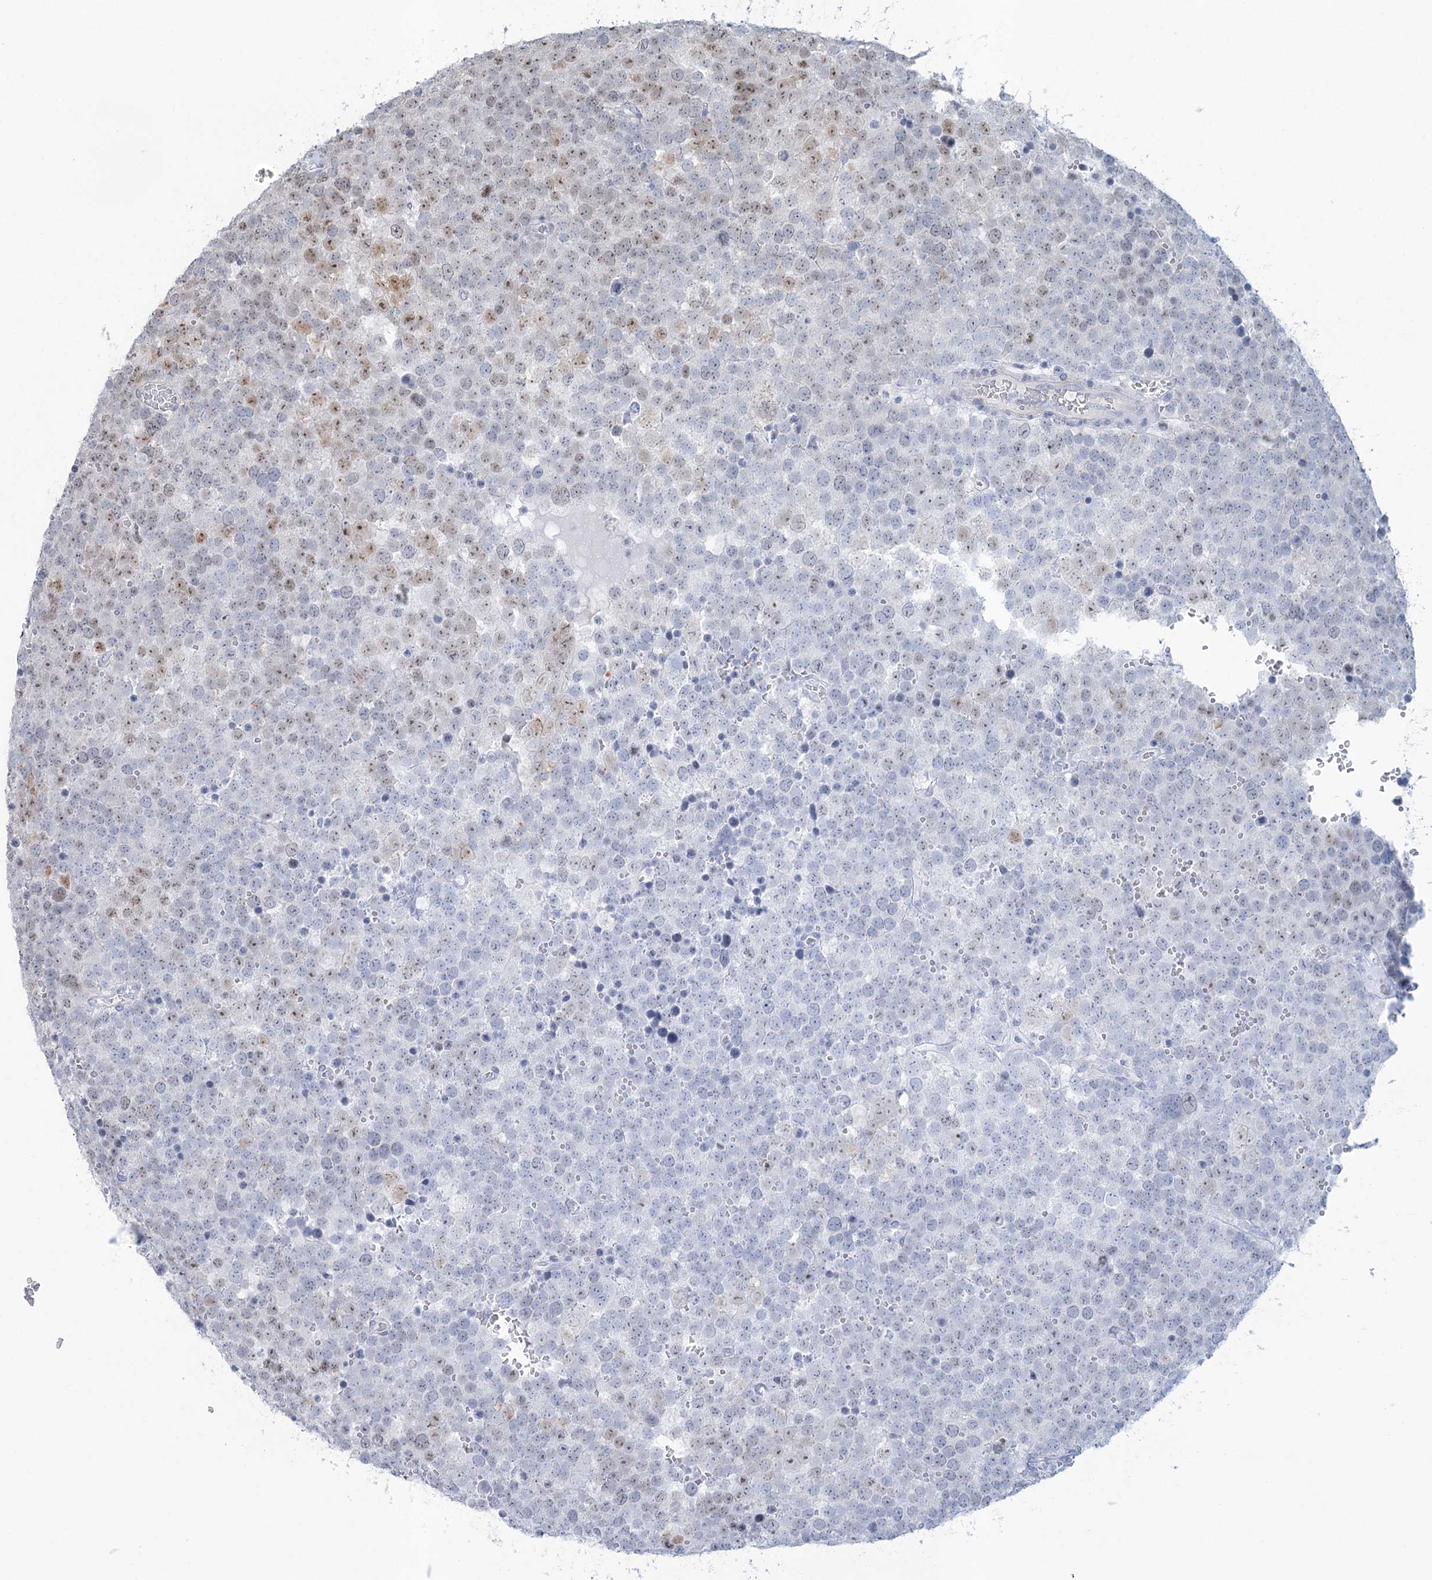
{"staining": {"intensity": "weak", "quantity": "<25%", "location": "nuclear"}, "tissue": "testis cancer", "cell_type": "Tumor cells", "image_type": "cancer", "snomed": [{"axis": "morphology", "description": "Seminoma, NOS"}, {"axis": "topography", "description": "Testis"}], "caption": "Tumor cells are negative for brown protein staining in seminoma (testis).", "gene": "ABITRAM", "patient": {"sex": "male", "age": 71}}